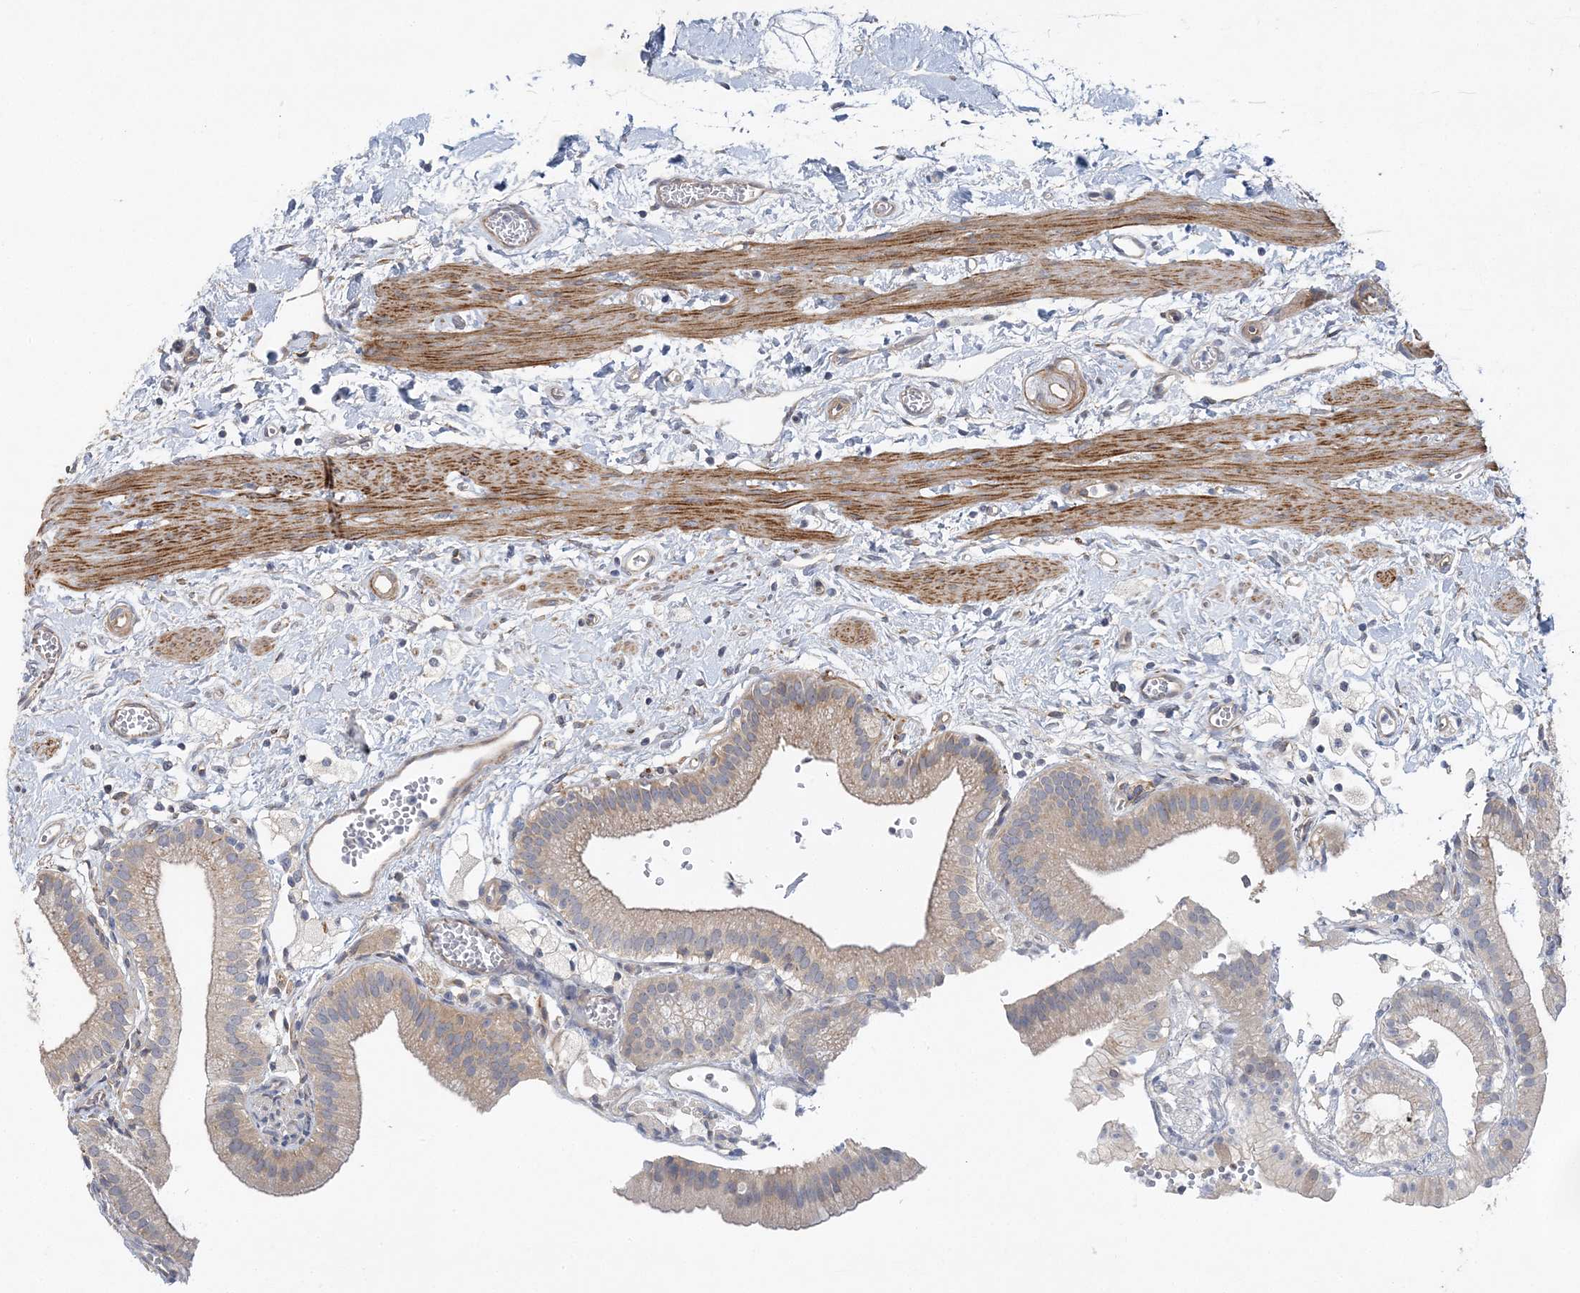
{"staining": {"intensity": "weak", "quantity": ">75%", "location": "cytoplasmic/membranous"}, "tissue": "gallbladder", "cell_type": "Glandular cells", "image_type": "normal", "snomed": [{"axis": "morphology", "description": "Normal tissue, NOS"}, {"axis": "topography", "description": "Gallbladder"}], "caption": "Weak cytoplasmic/membranous positivity for a protein is appreciated in approximately >75% of glandular cells of unremarkable gallbladder using IHC.", "gene": "MAP4K5", "patient": {"sex": "male", "age": 55}}